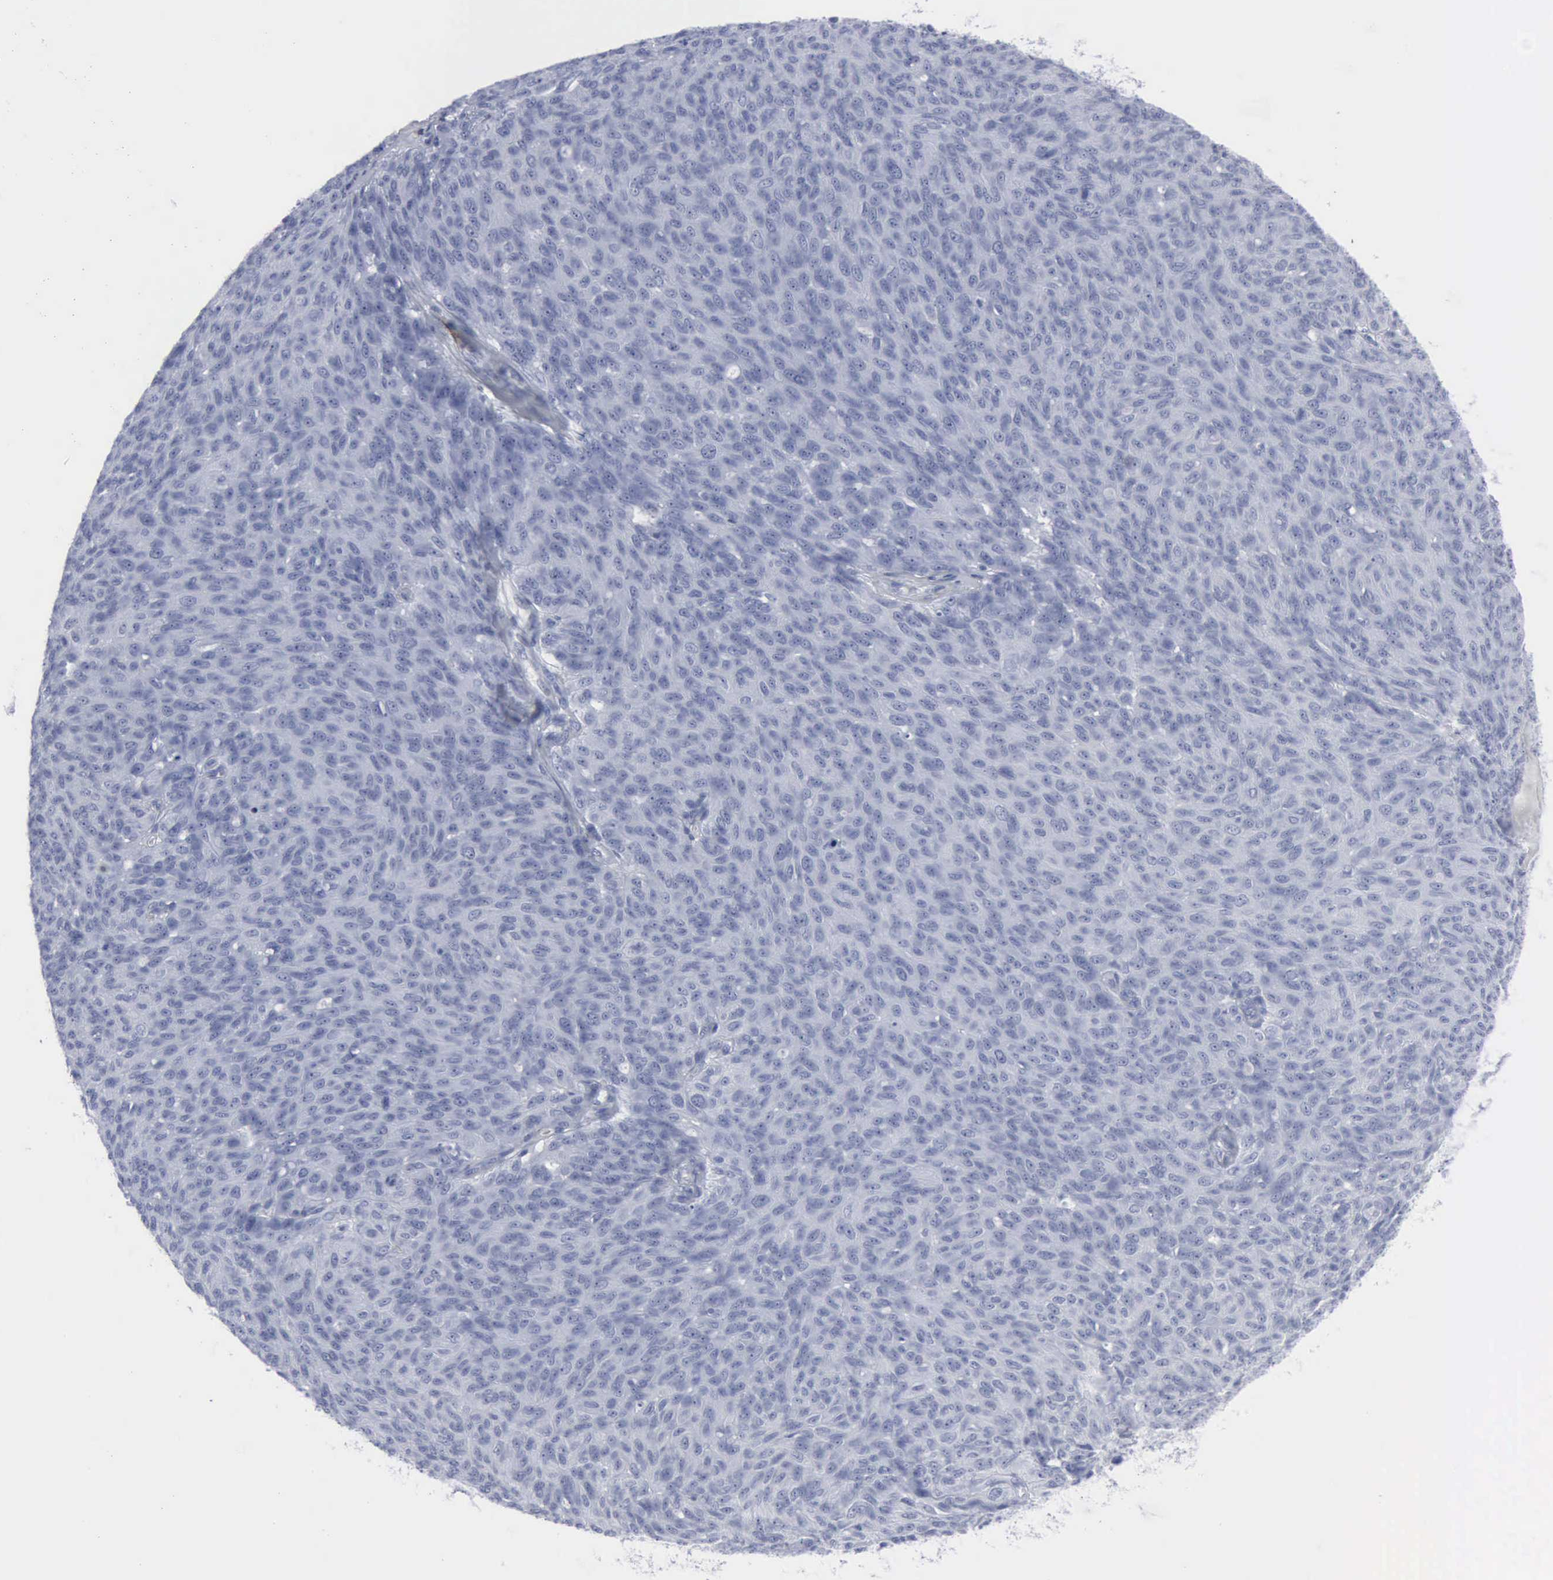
{"staining": {"intensity": "negative", "quantity": "none", "location": "none"}, "tissue": "ovarian cancer", "cell_type": "Tumor cells", "image_type": "cancer", "snomed": [{"axis": "morphology", "description": "Carcinoma, endometroid"}, {"axis": "topography", "description": "Ovary"}], "caption": "This is an immunohistochemistry (IHC) photomicrograph of human endometroid carcinoma (ovarian). There is no expression in tumor cells.", "gene": "VCAM1", "patient": {"sex": "female", "age": 60}}